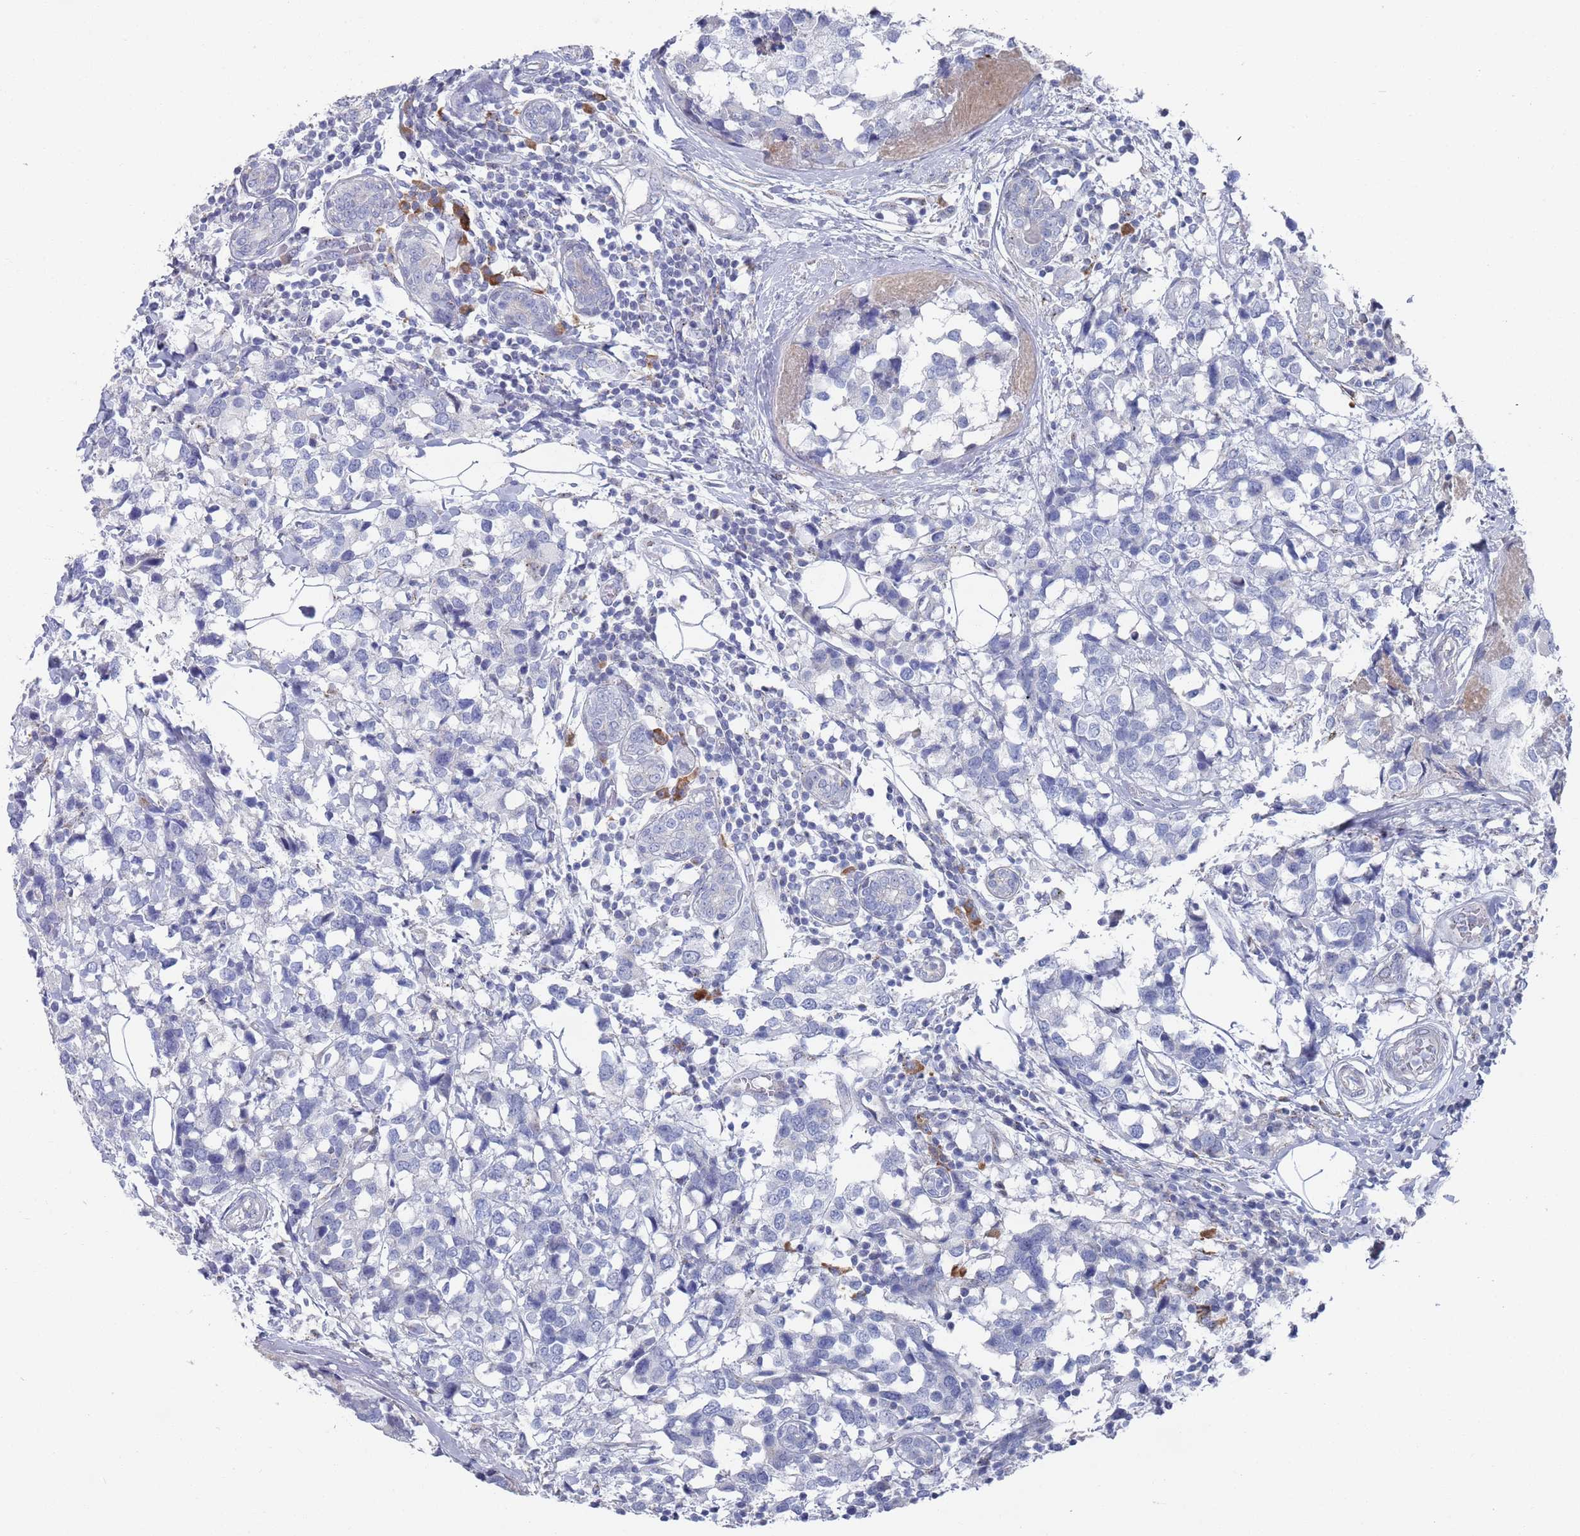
{"staining": {"intensity": "negative", "quantity": "none", "location": "none"}, "tissue": "breast cancer", "cell_type": "Tumor cells", "image_type": "cancer", "snomed": [{"axis": "morphology", "description": "Lobular carcinoma"}, {"axis": "topography", "description": "Breast"}], "caption": "Breast cancer (lobular carcinoma) was stained to show a protein in brown. There is no significant expression in tumor cells.", "gene": "MAT1A", "patient": {"sex": "female", "age": 59}}